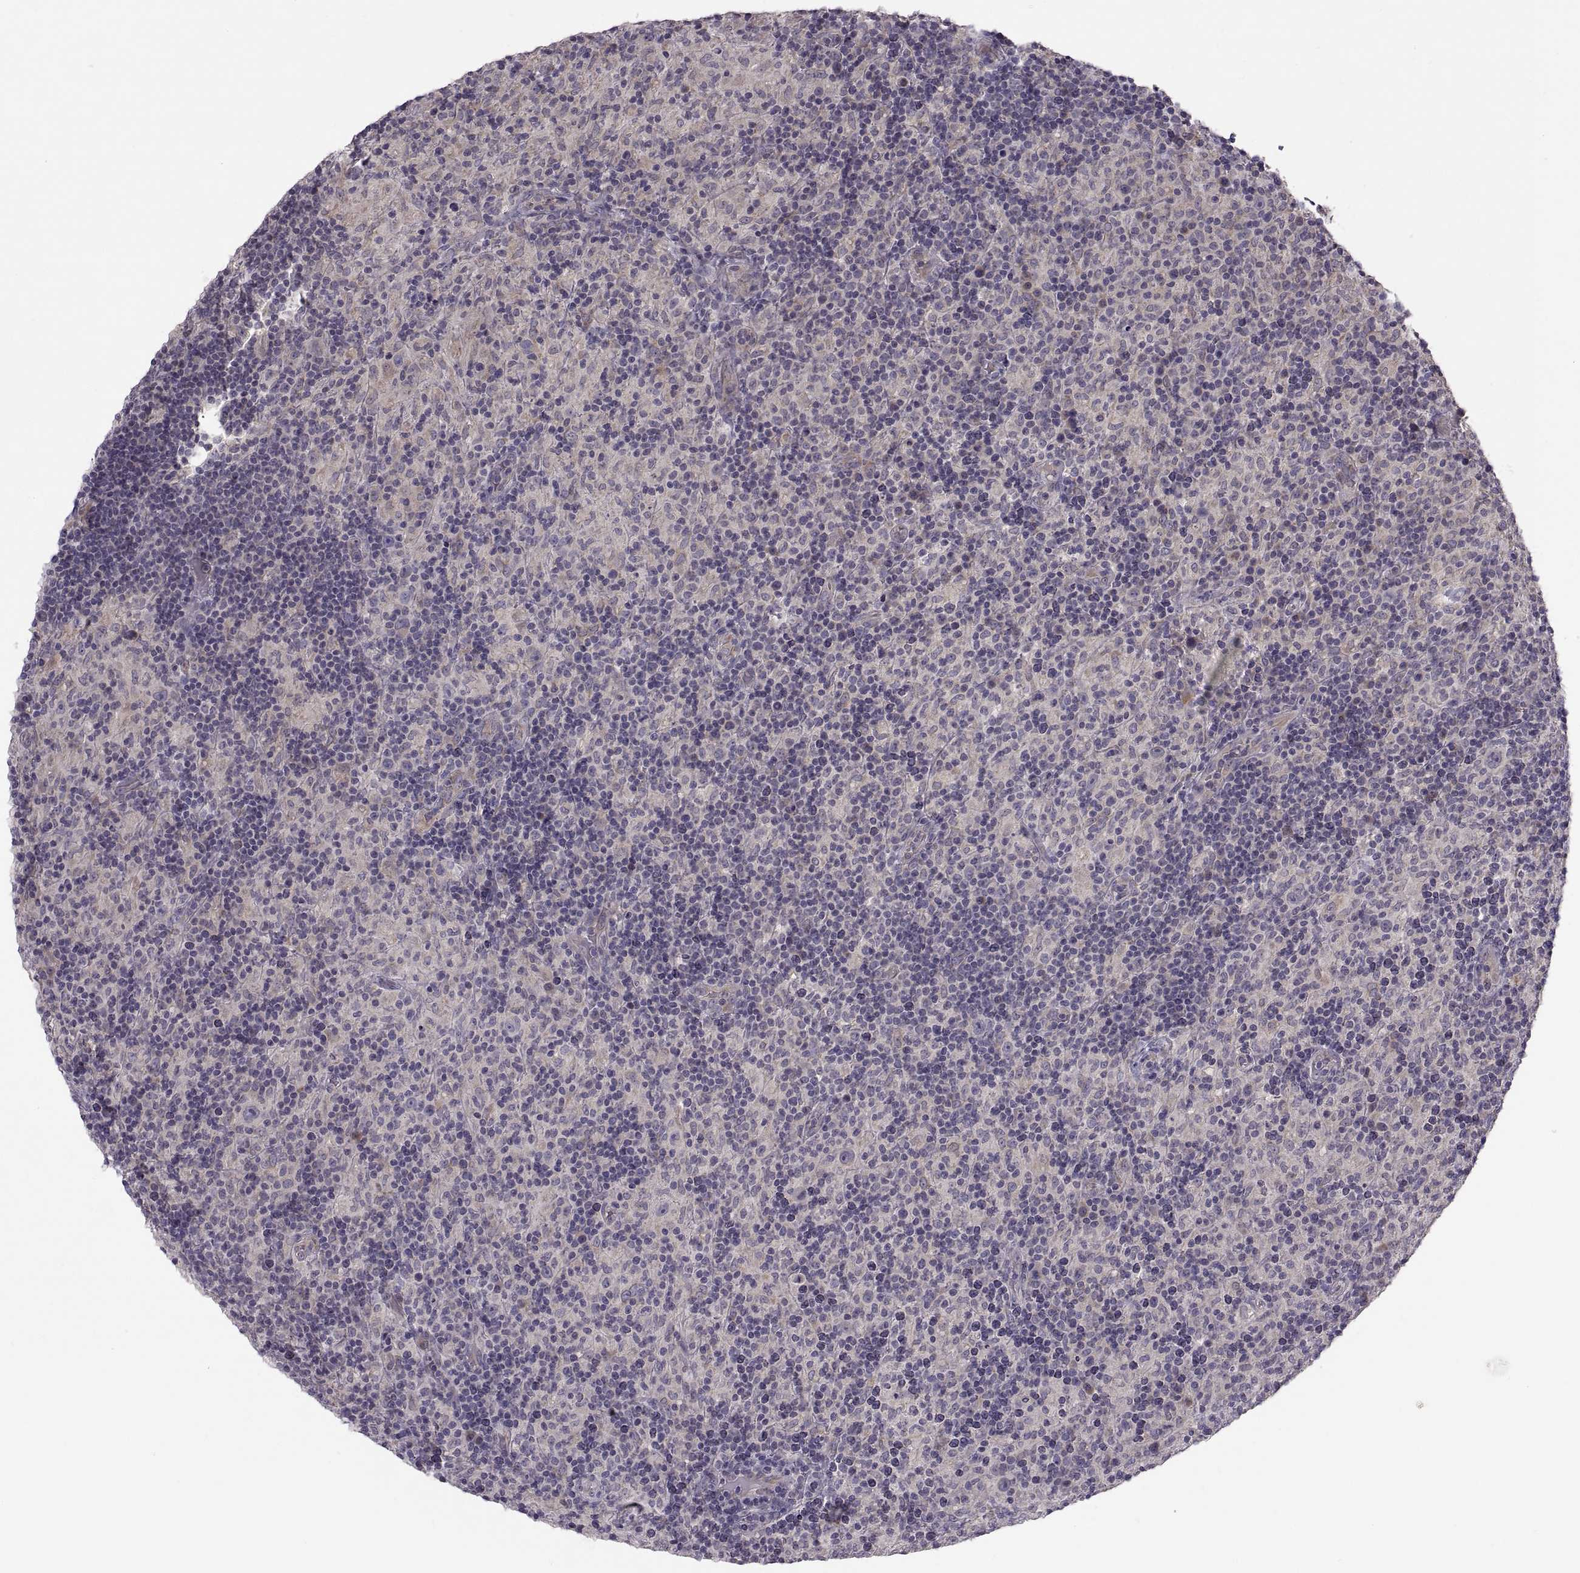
{"staining": {"intensity": "negative", "quantity": "none", "location": "none"}, "tissue": "lymphoma", "cell_type": "Tumor cells", "image_type": "cancer", "snomed": [{"axis": "morphology", "description": "Hodgkin's disease, NOS"}, {"axis": "topography", "description": "Lymph node"}], "caption": "Tumor cells show no significant positivity in lymphoma. (DAB immunohistochemistry visualized using brightfield microscopy, high magnification).", "gene": "ACSBG2", "patient": {"sex": "male", "age": 70}}